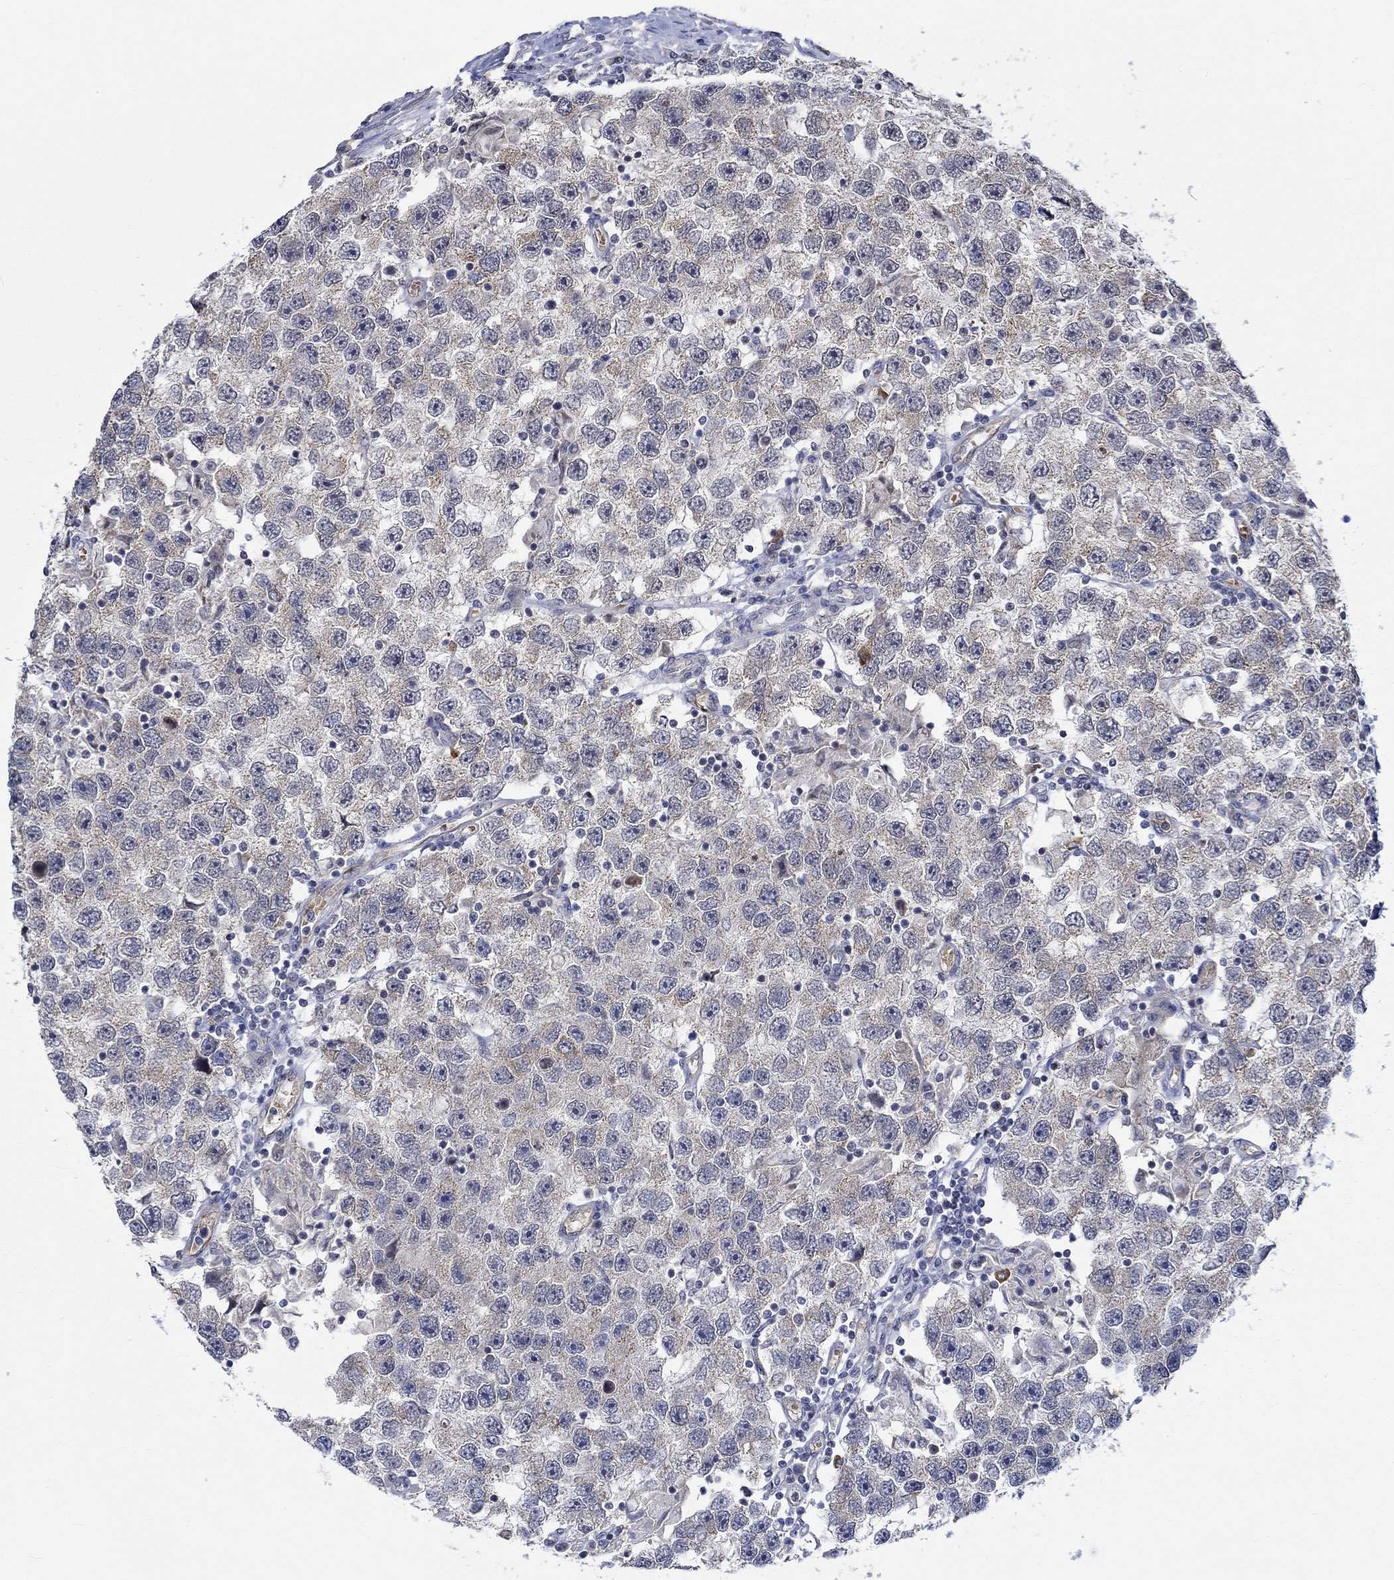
{"staining": {"intensity": "weak", "quantity": ">75%", "location": "cytoplasmic/membranous"}, "tissue": "testis cancer", "cell_type": "Tumor cells", "image_type": "cancer", "snomed": [{"axis": "morphology", "description": "Seminoma, NOS"}, {"axis": "topography", "description": "Testis"}], "caption": "An immunohistochemistry (IHC) photomicrograph of neoplastic tissue is shown. Protein staining in brown shows weak cytoplasmic/membranous positivity in testis cancer (seminoma) within tumor cells. The staining is performed using DAB brown chromogen to label protein expression. The nuclei are counter-stained blue using hematoxylin.", "gene": "WASF1", "patient": {"sex": "male", "age": 26}}